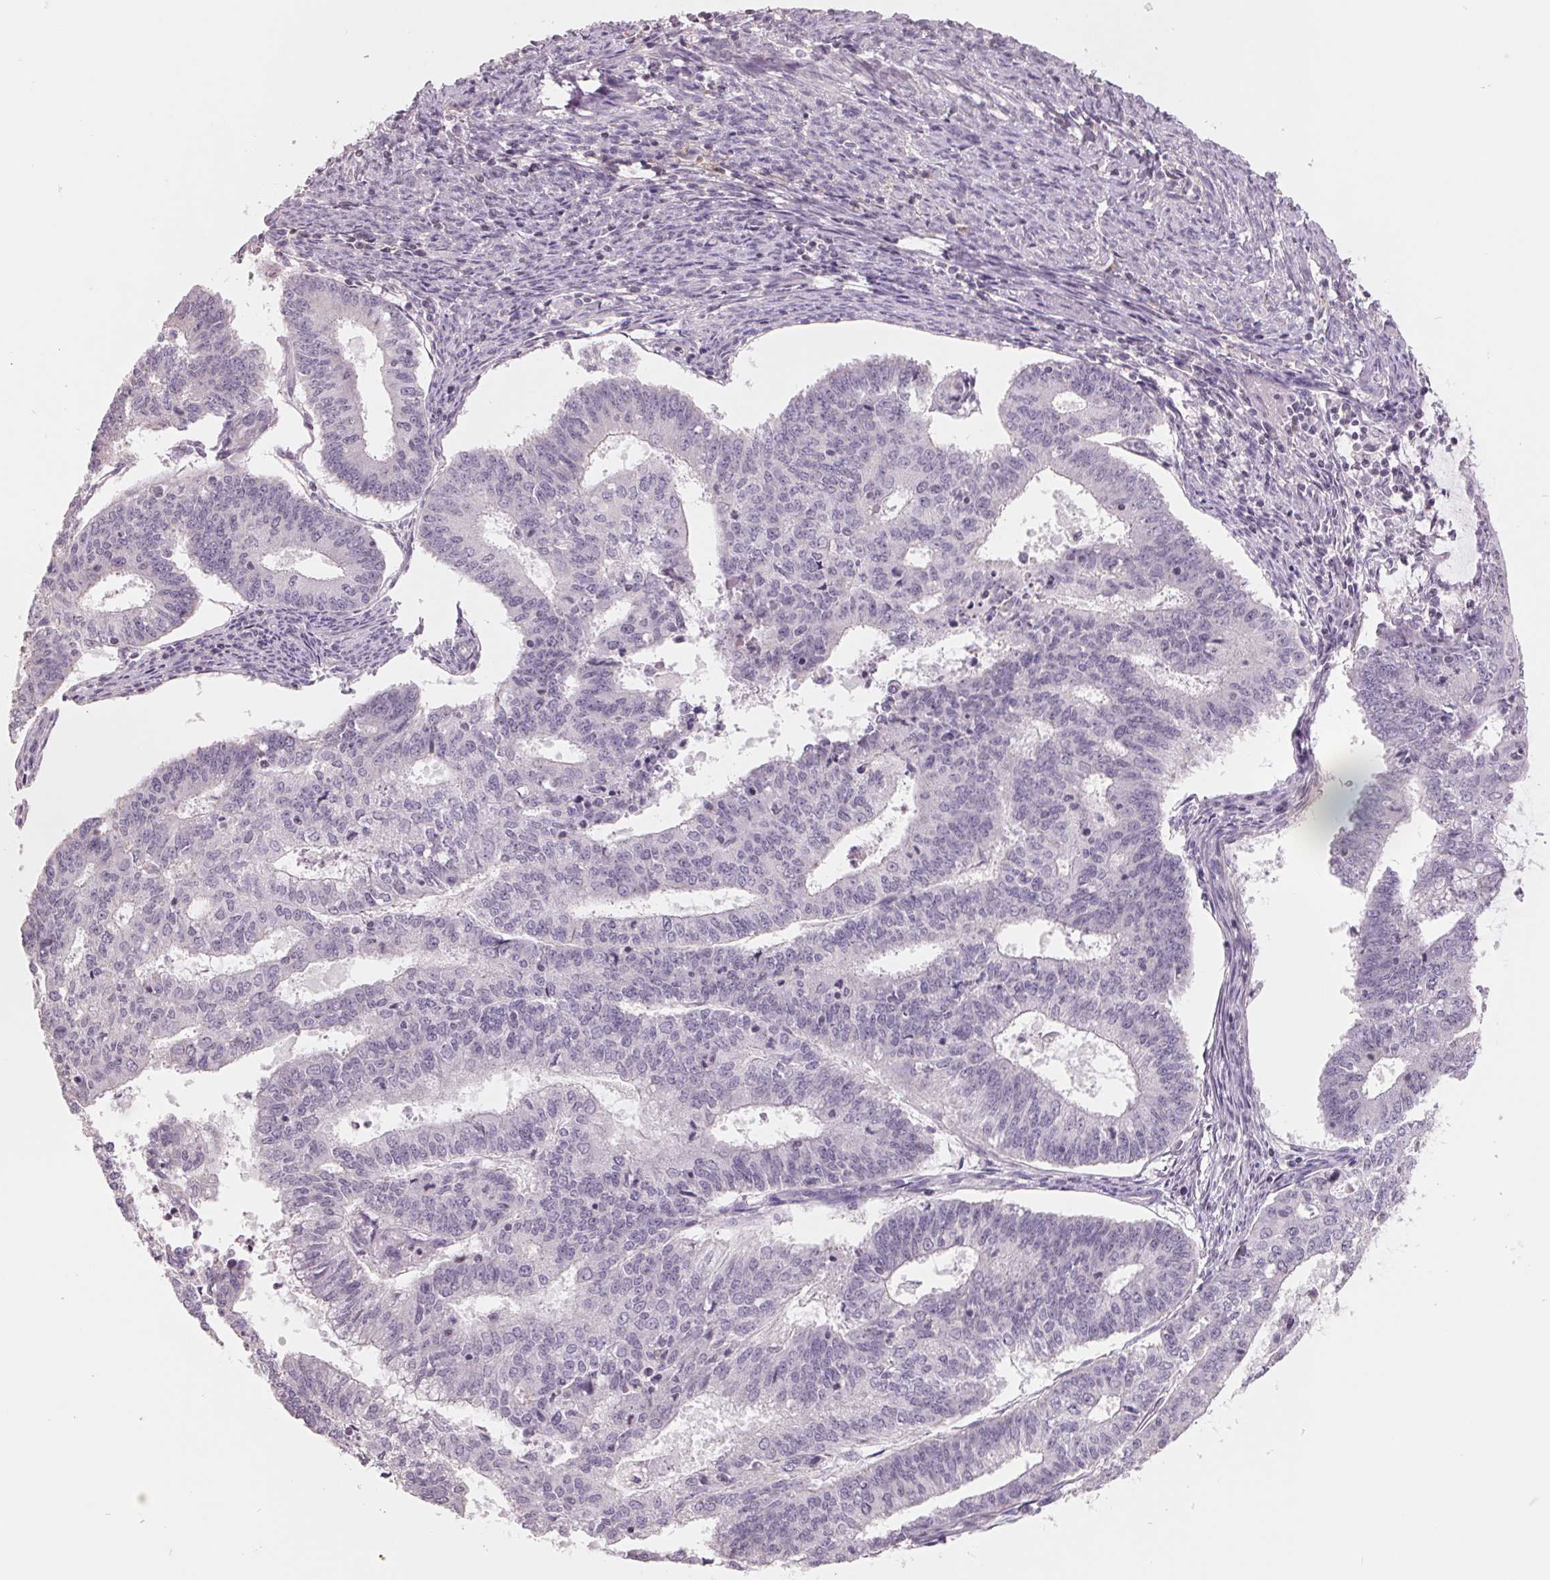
{"staining": {"intensity": "negative", "quantity": "none", "location": "none"}, "tissue": "endometrial cancer", "cell_type": "Tumor cells", "image_type": "cancer", "snomed": [{"axis": "morphology", "description": "Adenocarcinoma, NOS"}, {"axis": "topography", "description": "Endometrium"}], "caption": "This is a micrograph of IHC staining of endometrial cancer, which shows no staining in tumor cells.", "gene": "FTCD", "patient": {"sex": "female", "age": 61}}